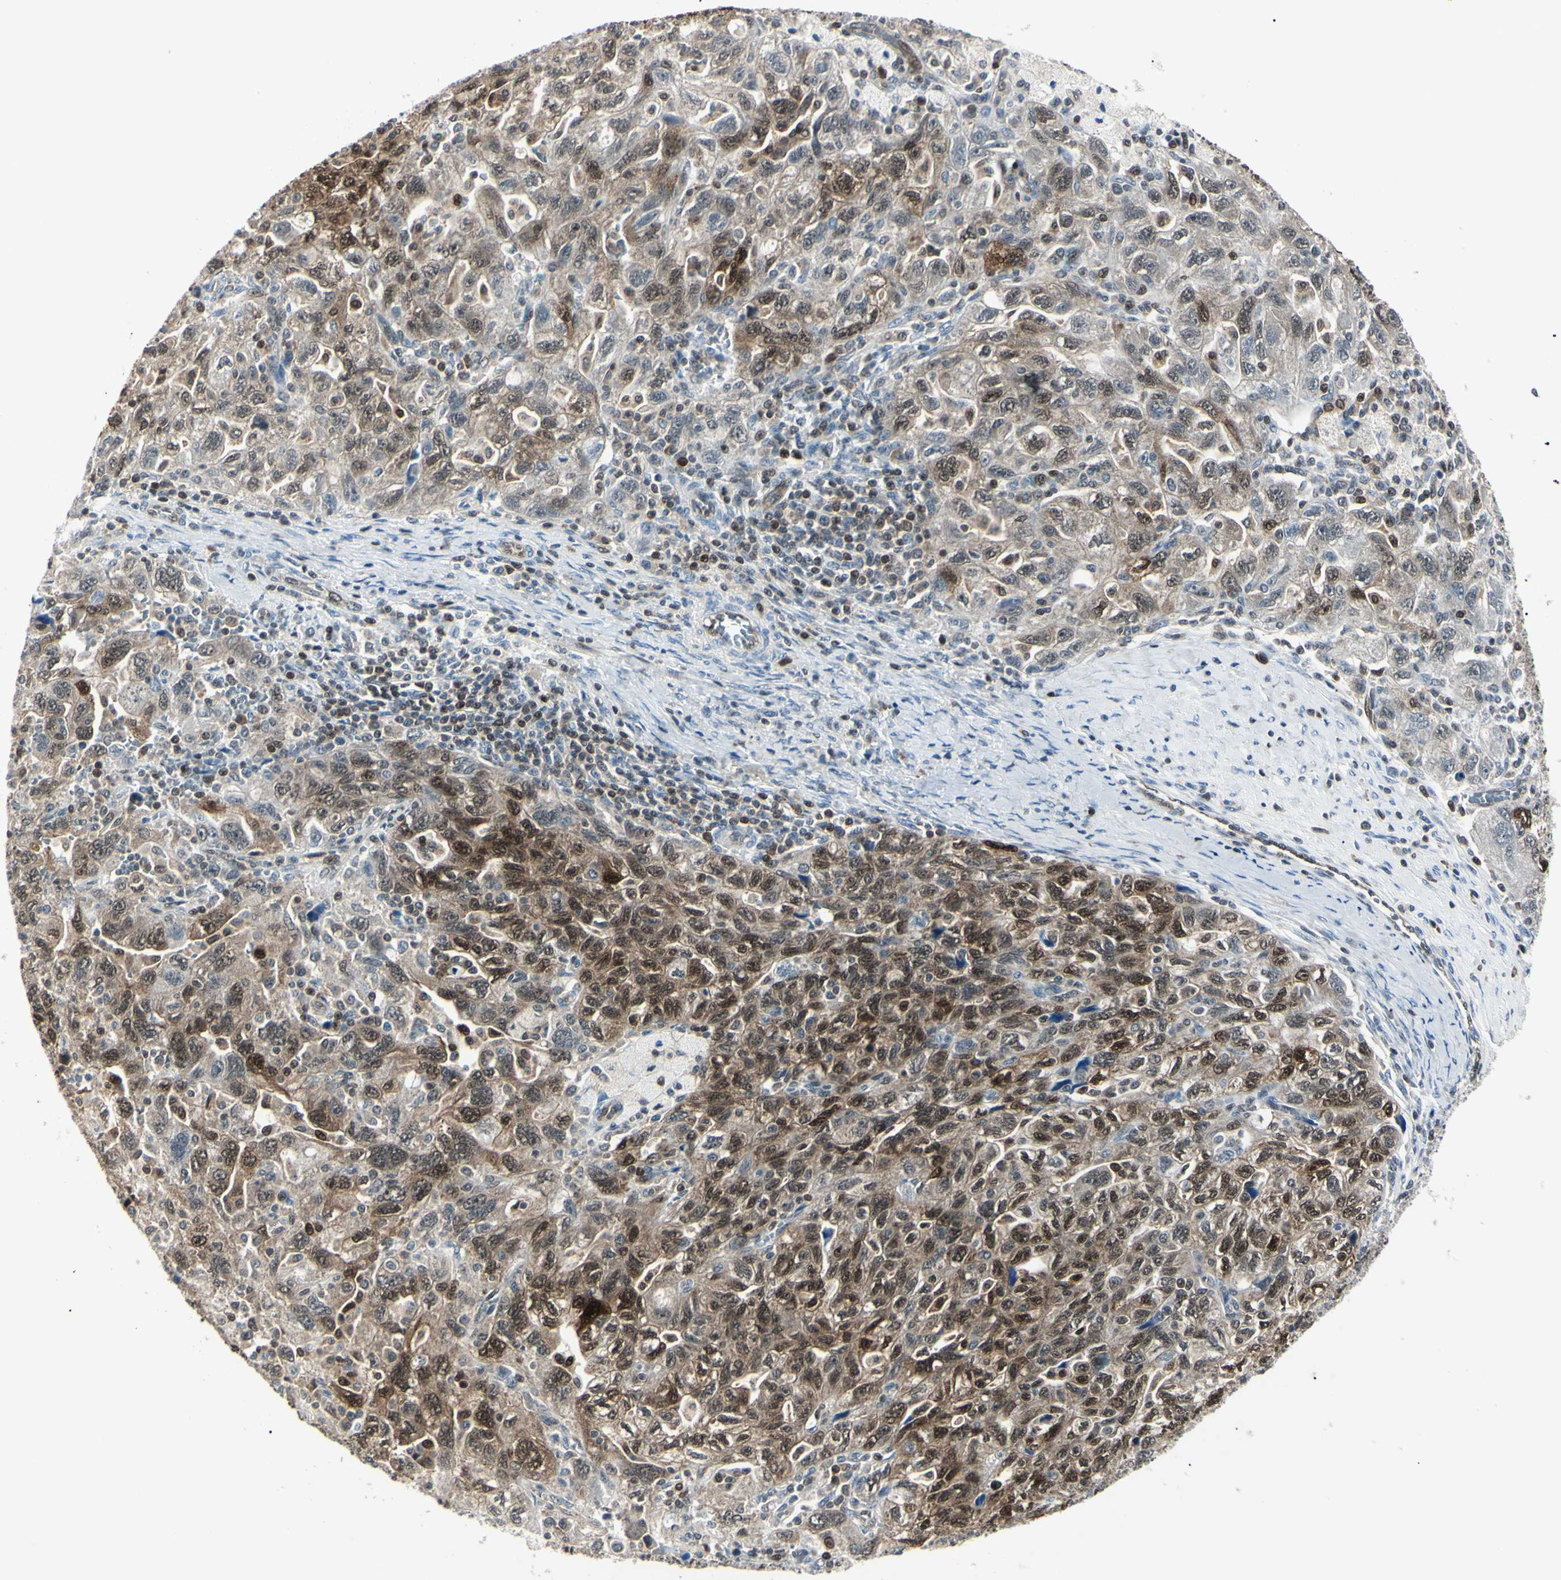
{"staining": {"intensity": "moderate", "quantity": ">75%", "location": "cytoplasmic/membranous,nuclear"}, "tissue": "ovarian cancer", "cell_type": "Tumor cells", "image_type": "cancer", "snomed": [{"axis": "morphology", "description": "Carcinoma, NOS"}, {"axis": "morphology", "description": "Cystadenocarcinoma, serous, NOS"}, {"axis": "topography", "description": "Ovary"}], "caption": "Ovarian carcinoma stained for a protein reveals moderate cytoplasmic/membranous and nuclear positivity in tumor cells.", "gene": "PGK1", "patient": {"sex": "female", "age": 69}}